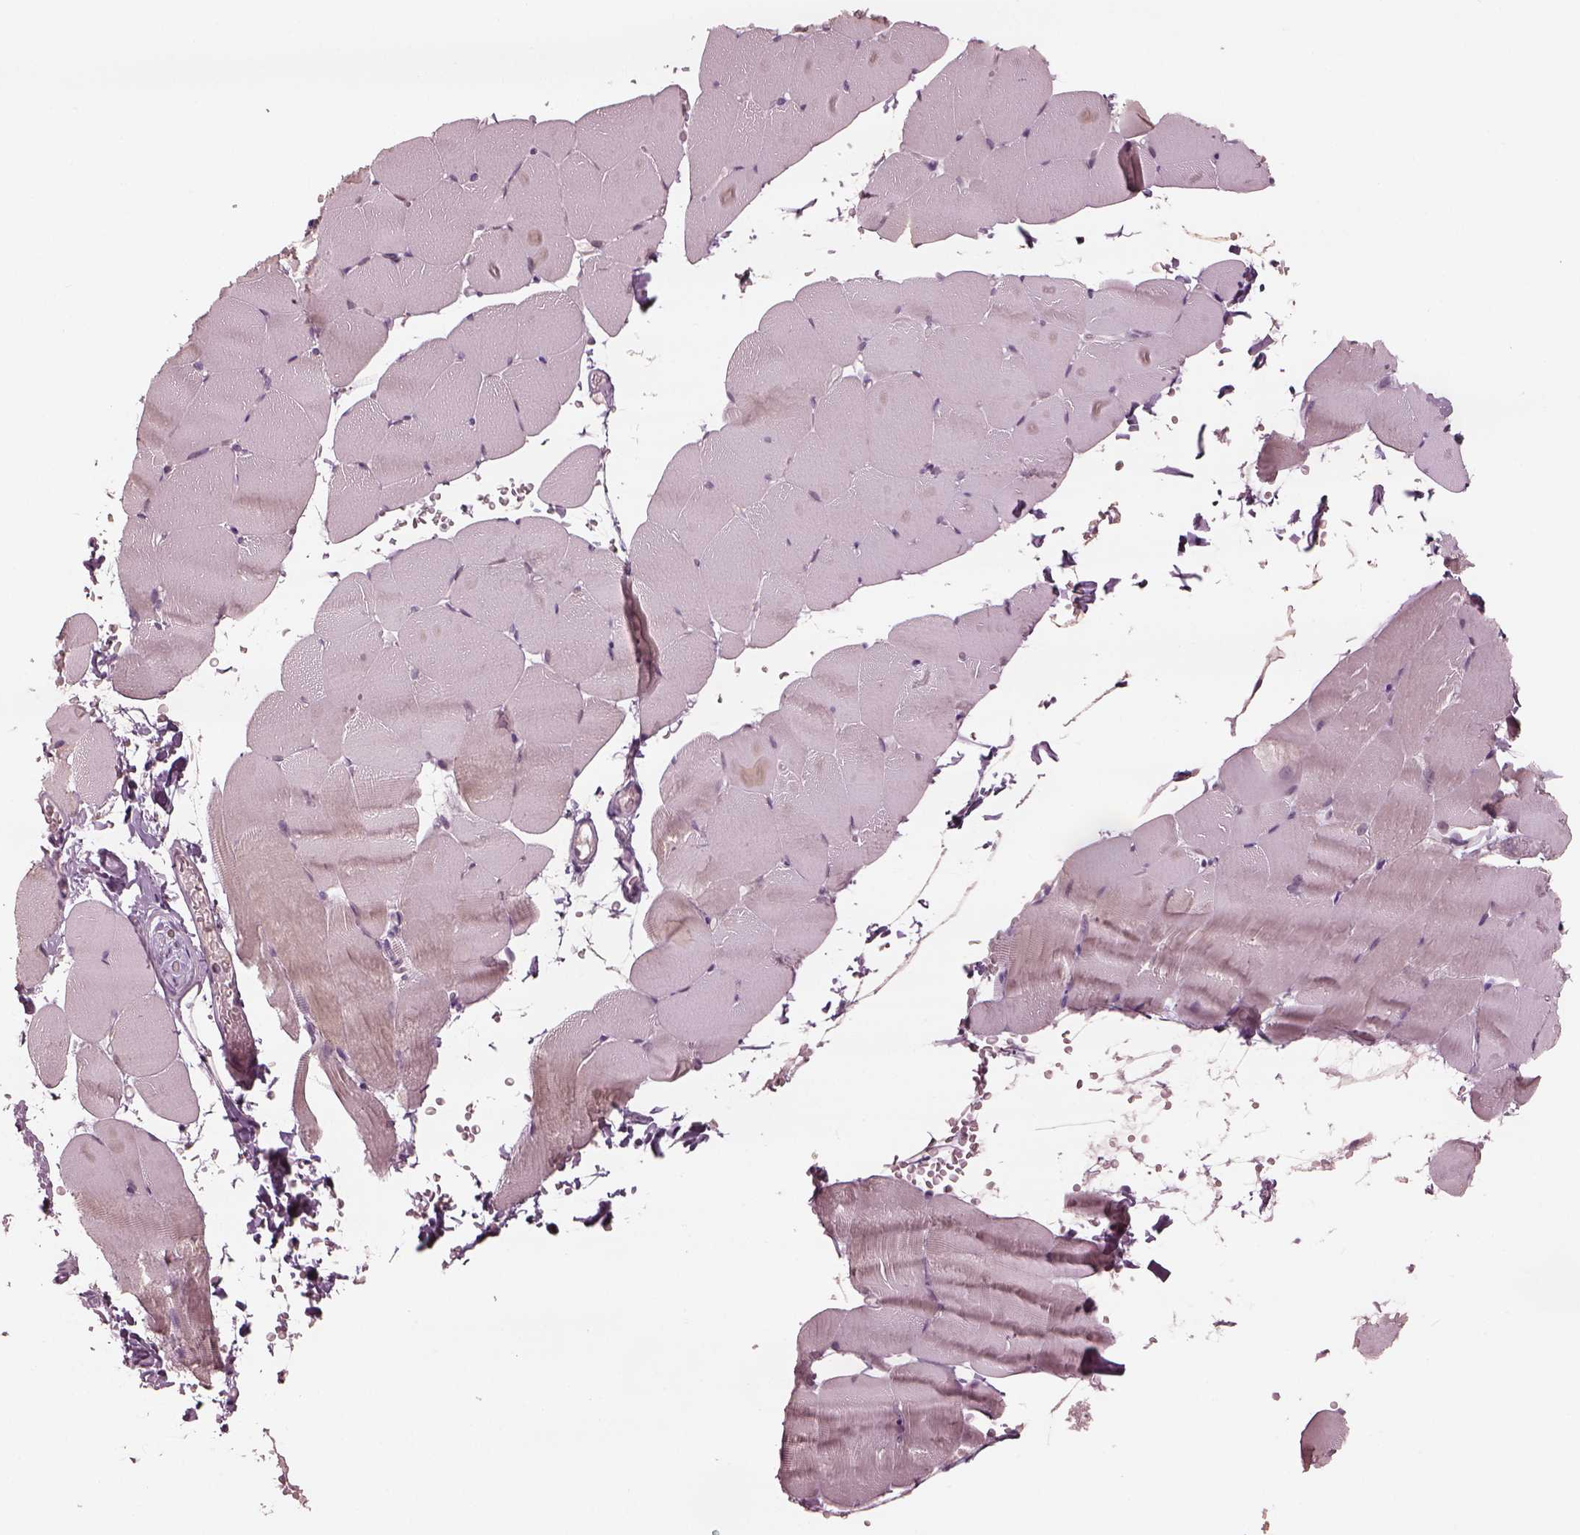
{"staining": {"intensity": "negative", "quantity": "none", "location": "none"}, "tissue": "skeletal muscle", "cell_type": "Myocytes", "image_type": "normal", "snomed": [{"axis": "morphology", "description": "Normal tissue, NOS"}, {"axis": "topography", "description": "Skeletal muscle"}], "caption": "Micrograph shows no protein positivity in myocytes of normal skeletal muscle.", "gene": "MIA", "patient": {"sex": "female", "age": 37}}